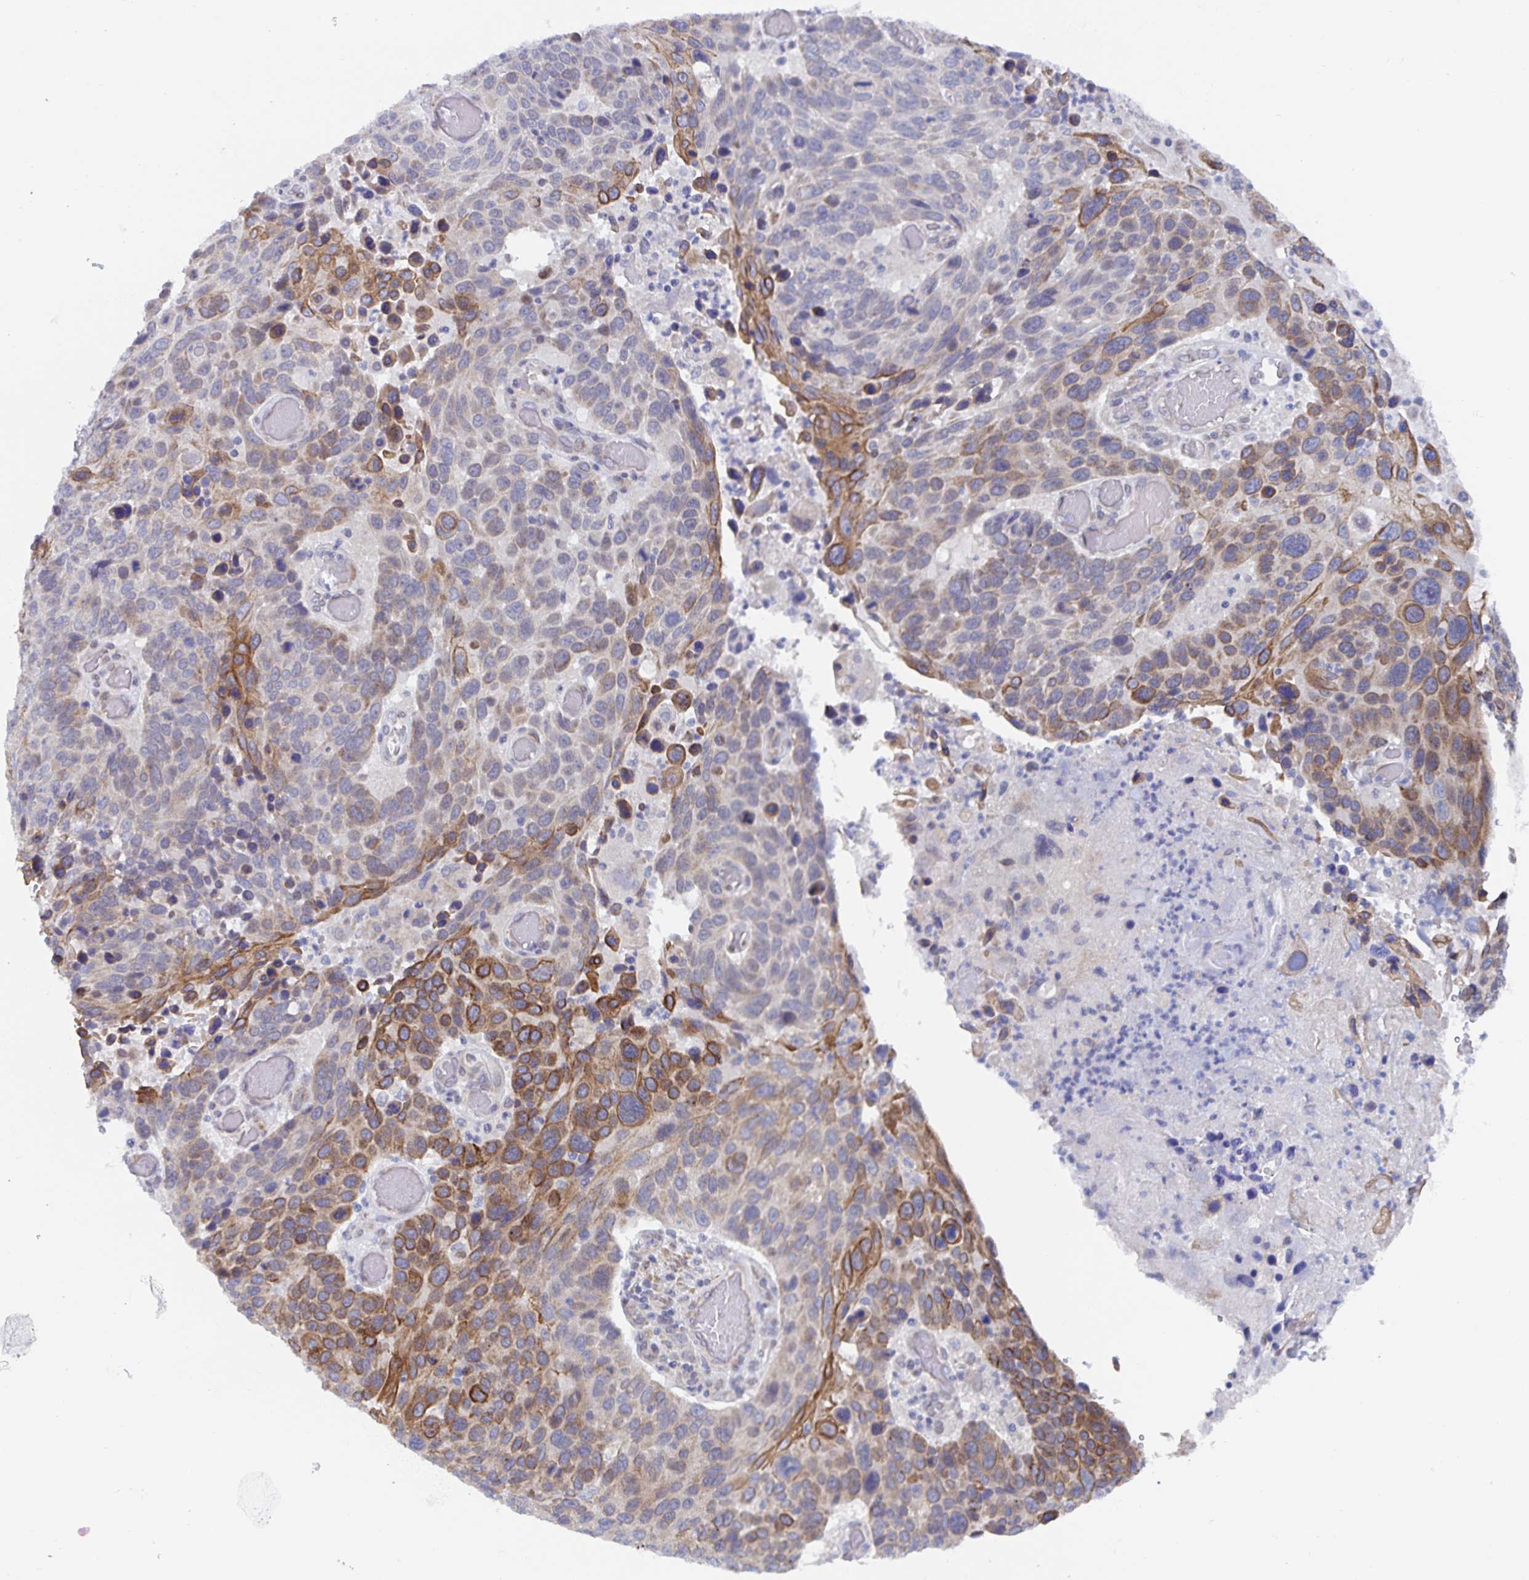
{"staining": {"intensity": "moderate", "quantity": "<25%", "location": "cytoplasmic/membranous"}, "tissue": "lung cancer", "cell_type": "Tumor cells", "image_type": "cancer", "snomed": [{"axis": "morphology", "description": "Squamous cell carcinoma, NOS"}, {"axis": "topography", "description": "Lung"}], "caption": "About <25% of tumor cells in human squamous cell carcinoma (lung) display moderate cytoplasmic/membranous protein positivity as visualized by brown immunohistochemical staining.", "gene": "ZIK1", "patient": {"sex": "male", "age": 68}}